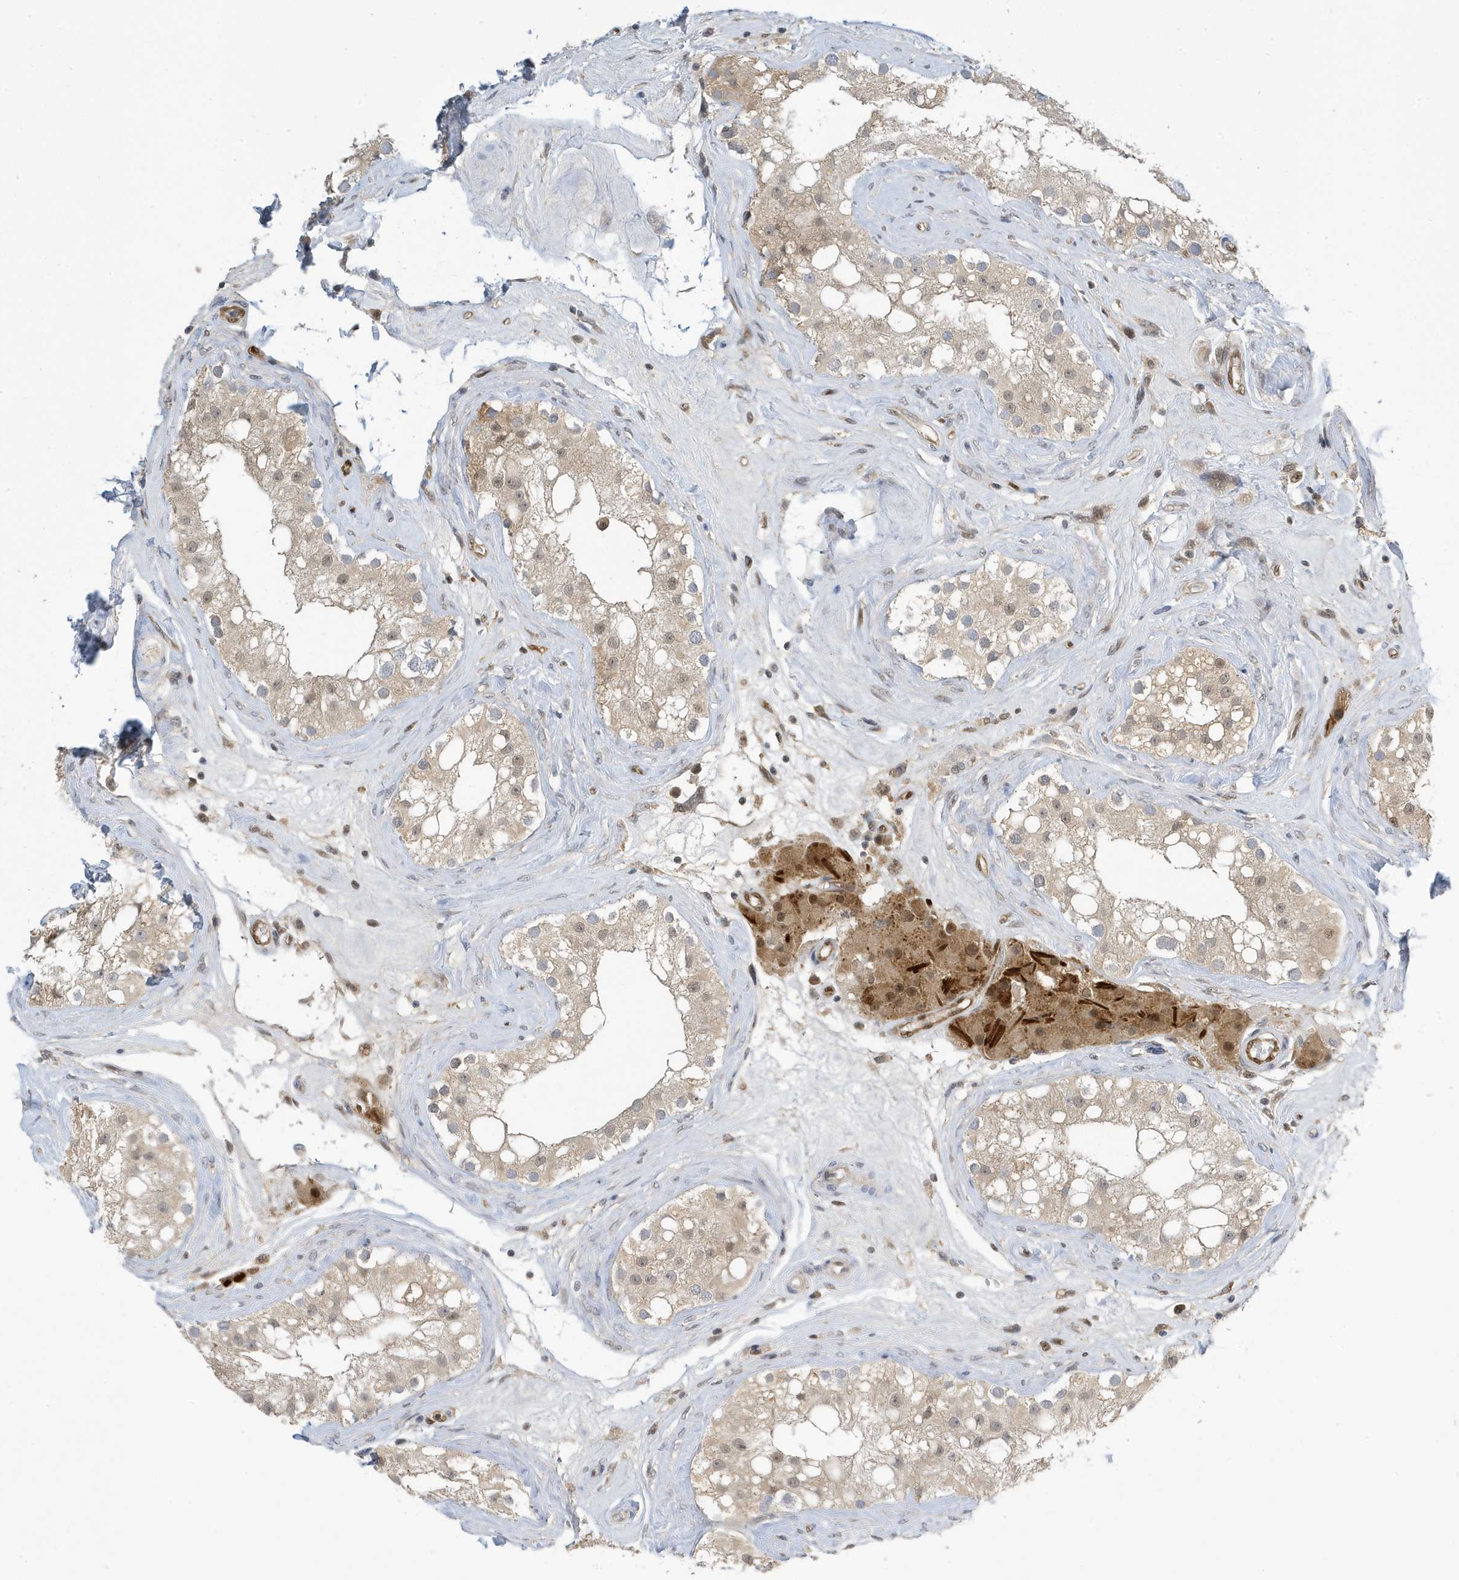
{"staining": {"intensity": "moderate", "quantity": "<25%", "location": "nuclear"}, "tissue": "testis", "cell_type": "Cells in seminiferous ducts", "image_type": "normal", "snomed": [{"axis": "morphology", "description": "Normal tissue, NOS"}, {"axis": "topography", "description": "Testis"}], "caption": "A high-resolution image shows IHC staining of normal testis, which demonstrates moderate nuclear staining in about <25% of cells in seminiferous ducts.", "gene": "NCOA7", "patient": {"sex": "male", "age": 84}}